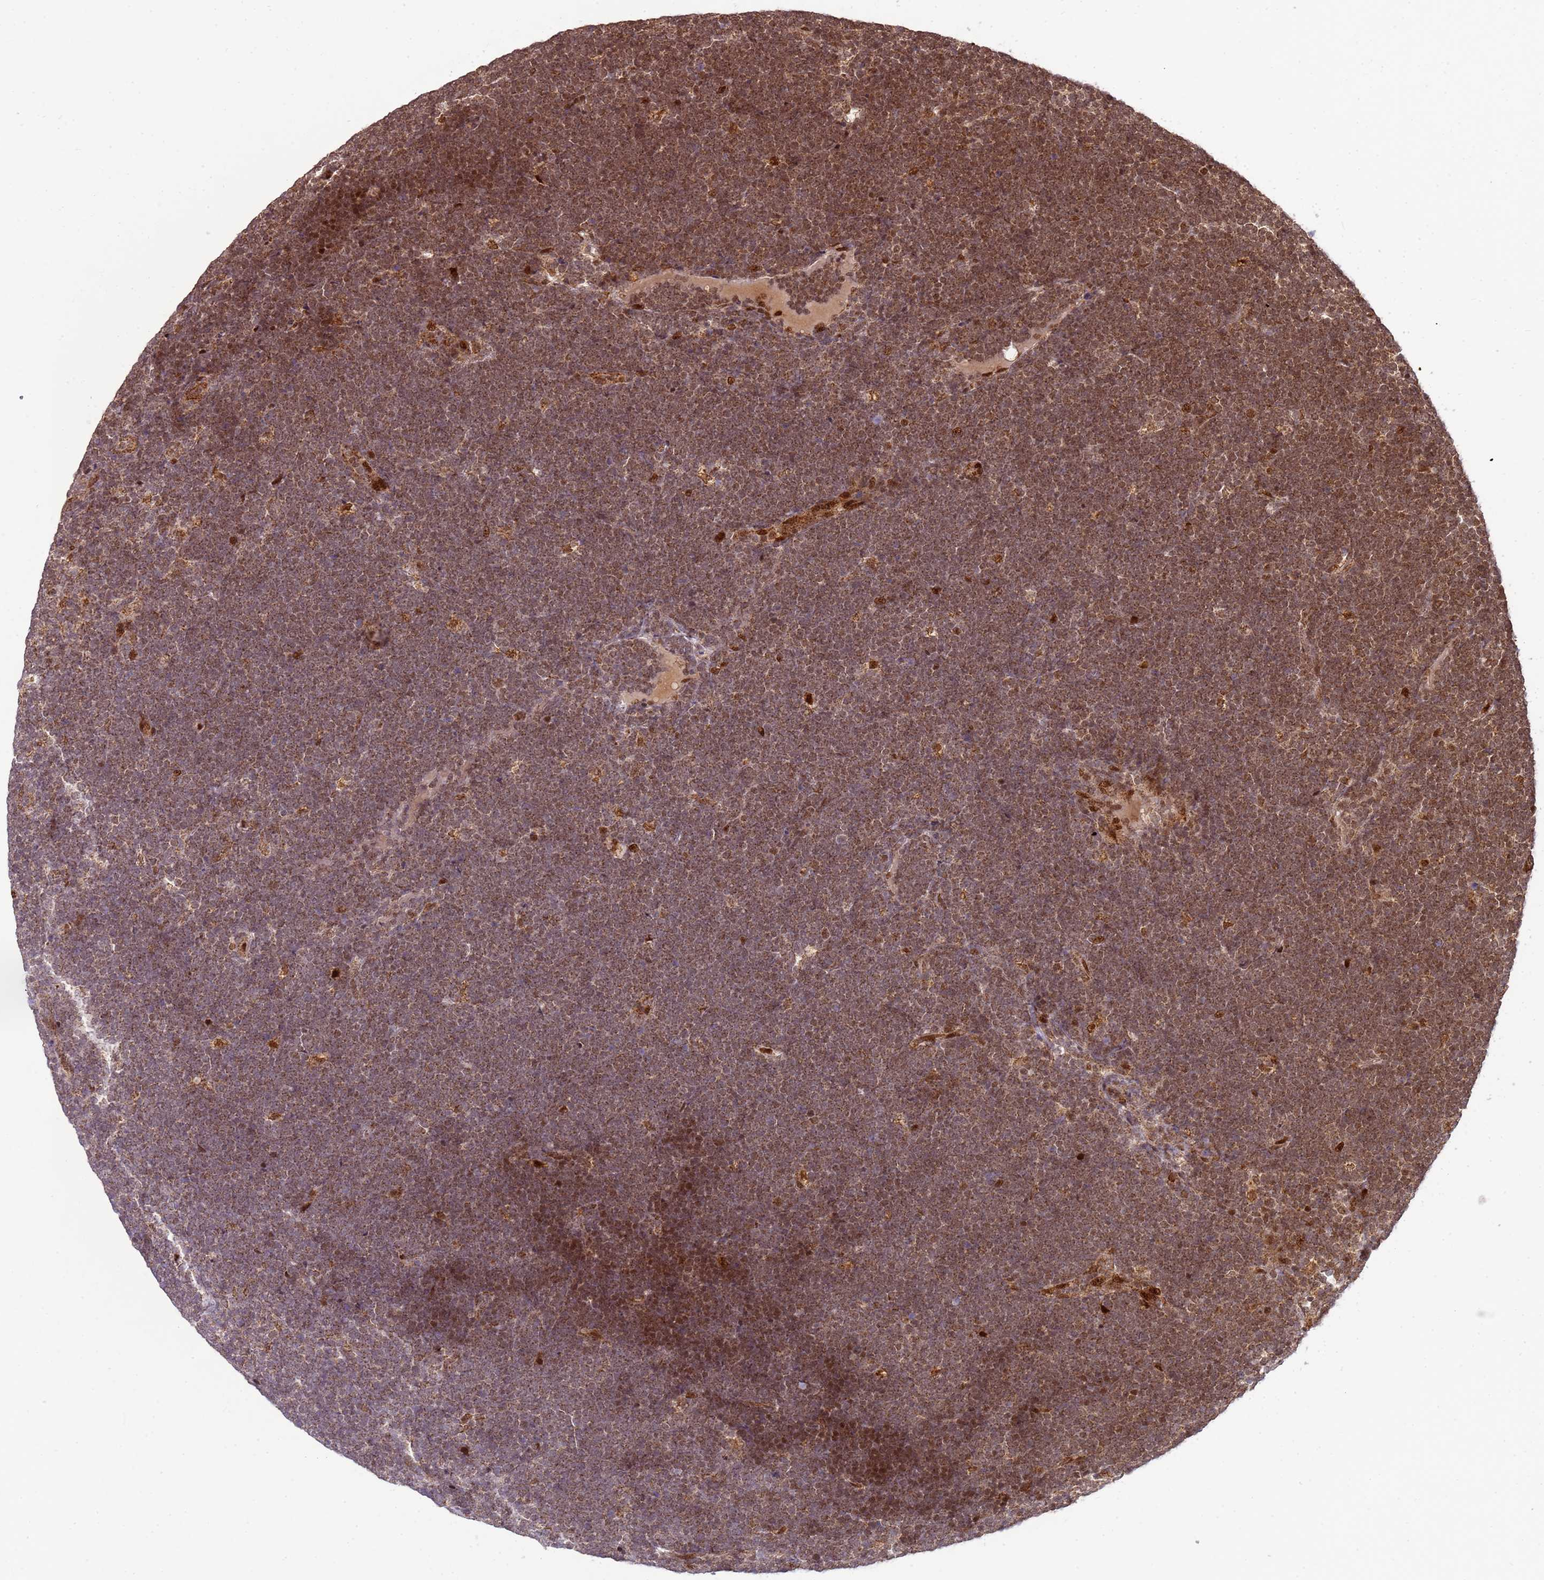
{"staining": {"intensity": "moderate", "quantity": ">75%", "location": "nuclear"}, "tissue": "lymphoma", "cell_type": "Tumor cells", "image_type": "cancer", "snomed": [{"axis": "morphology", "description": "Malignant lymphoma, non-Hodgkin's type, High grade"}, {"axis": "topography", "description": "Lymph node"}], "caption": "Tumor cells display medium levels of moderate nuclear expression in about >75% of cells in malignant lymphoma, non-Hodgkin's type (high-grade). Using DAB (brown) and hematoxylin (blue) stains, captured at high magnification using brightfield microscopy.", "gene": "PEX14", "patient": {"sex": "male", "age": 13}}